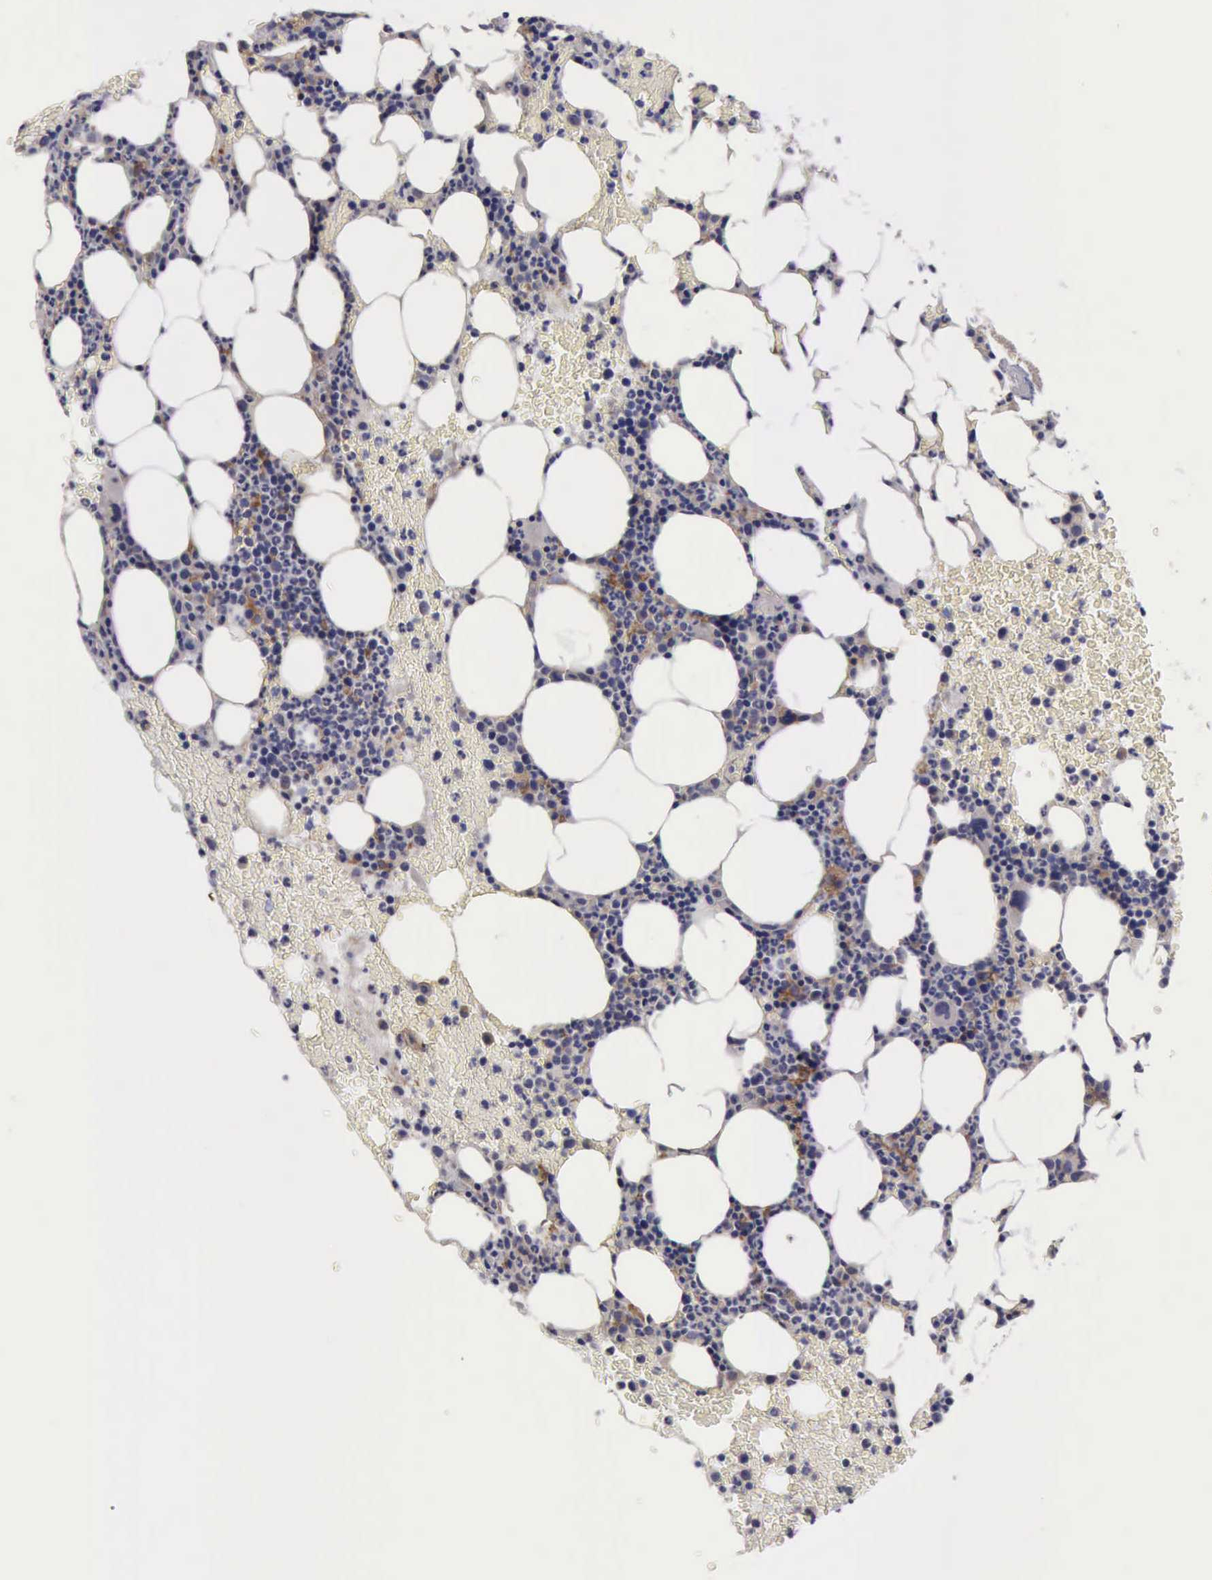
{"staining": {"intensity": "weak", "quantity": "<25%", "location": "cytoplasmic/membranous"}, "tissue": "bone marrow", "cell_type": "Hematopoietic cells", "image_type": "normal", "snomed": [{"axis": "morphology", "description": "Normal tissue, NOS"}, {"axis": "topography", "description": "Bone marrow"}], "caption": "An immunohistochemistry photomicrograph of unremarkable bone marrow is shown. There is no staining in hematopoietic cells of bone marrow. (Stains: DAB (3,3'-diaminobenzidine) immunohistochemistry (IHC) with hematoxylin counter stain, Microscopy: brightfield microscopy at high magnification).", "gene": "PHKA1", "patient": {"sex": "female", "age": 53}}